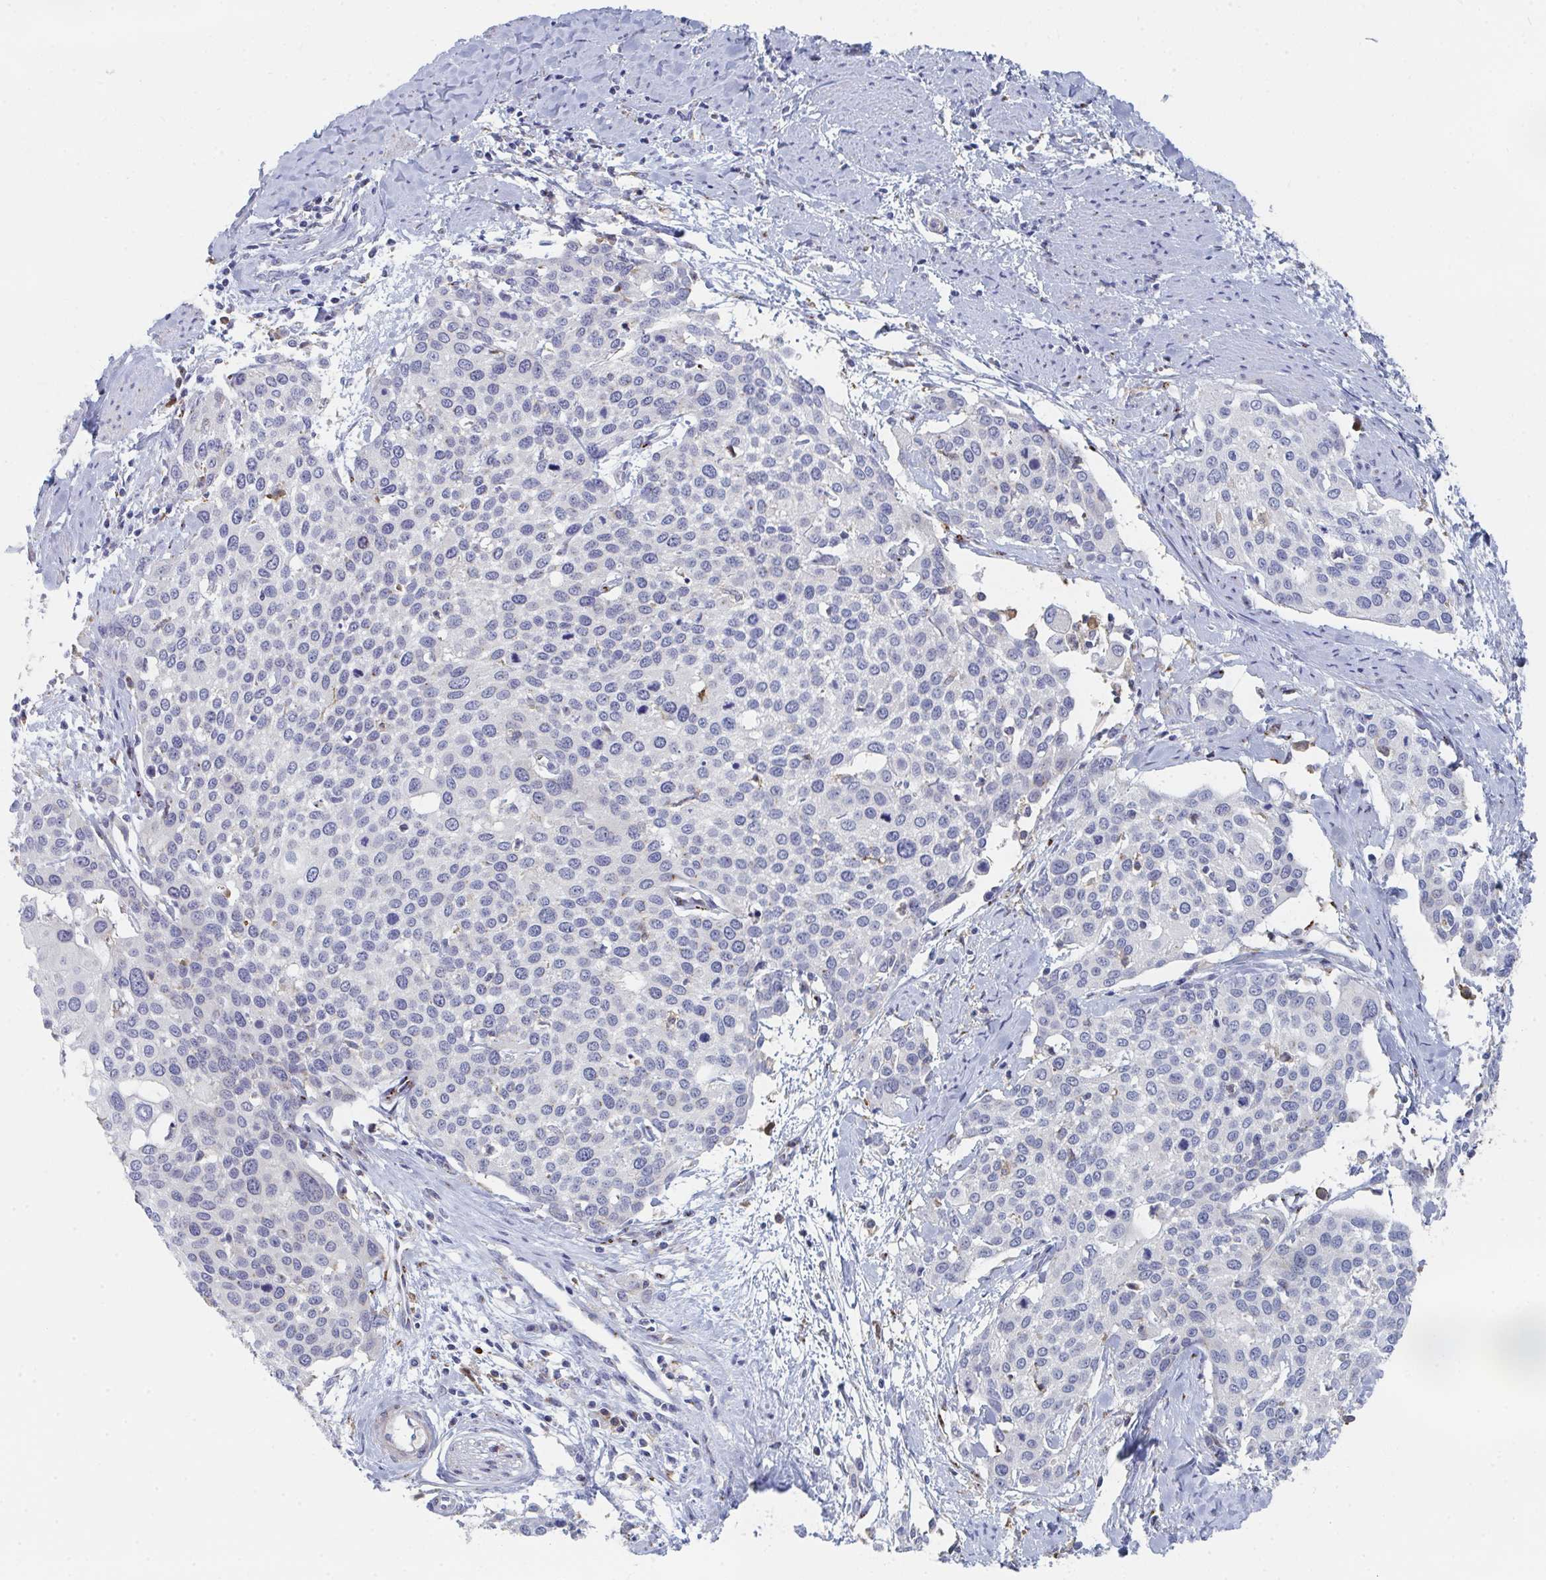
{"staining": {"intensity": "negative", "quantity": "none", "location": "none"}, "tissue": "cervical cancer", "cell_type": "Tumor cells", "image_type": "cancer", "snomed": [{"axis": "morphology", "description": "Squamous cell carcinoma, NOS"}, {"axis": "topography", "description": "Cervix"}], "caption": "Photomicrograph shows no protein expression in tumor cells of cervical squamous cell carcinoma tissue.", "gene": "PSMG1", "patient": {"sex": "female", "age": 44}}